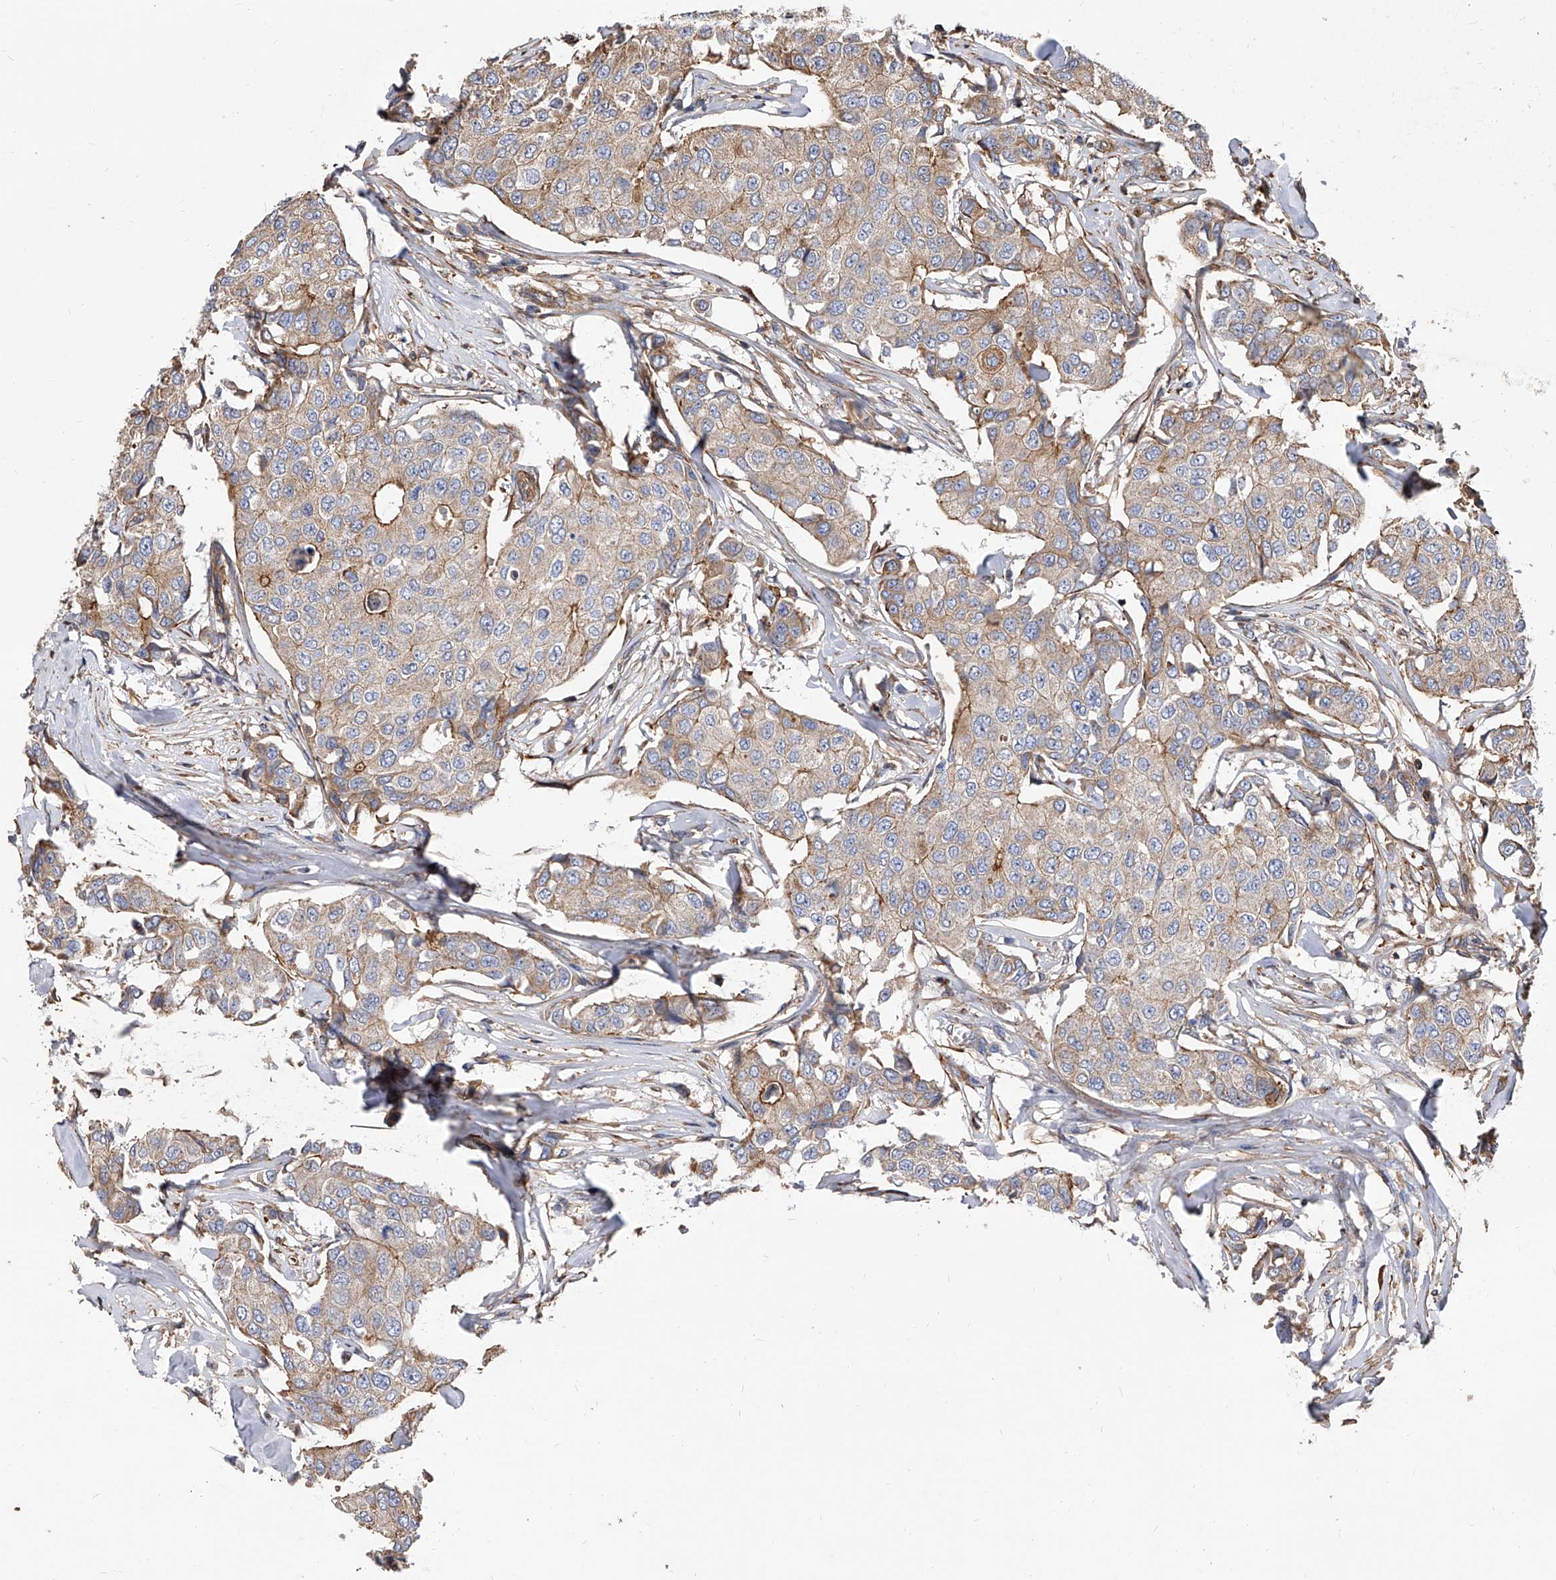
{"staining": {"intensity": "moderate", "quantity": "<25%", "location": "cytoplasmic/membranous"}, "tissue": "breast cancer", "cell_type": "Tumor cells", "image_type": "cancer", "snomed": [{"axis": "morphology", "description": "Duct carcinoma"}, {"axis": "topography", "description": "Breast"}], "caption": "Immunohistochemical staining of breast cancer (intraductal carcinoma) shows low levels of moderate cytoplasmic/membranous positivity in about <25% of tumor cells.", "gene": "PISD", "patient": {"sex": "female", "age": 80}}